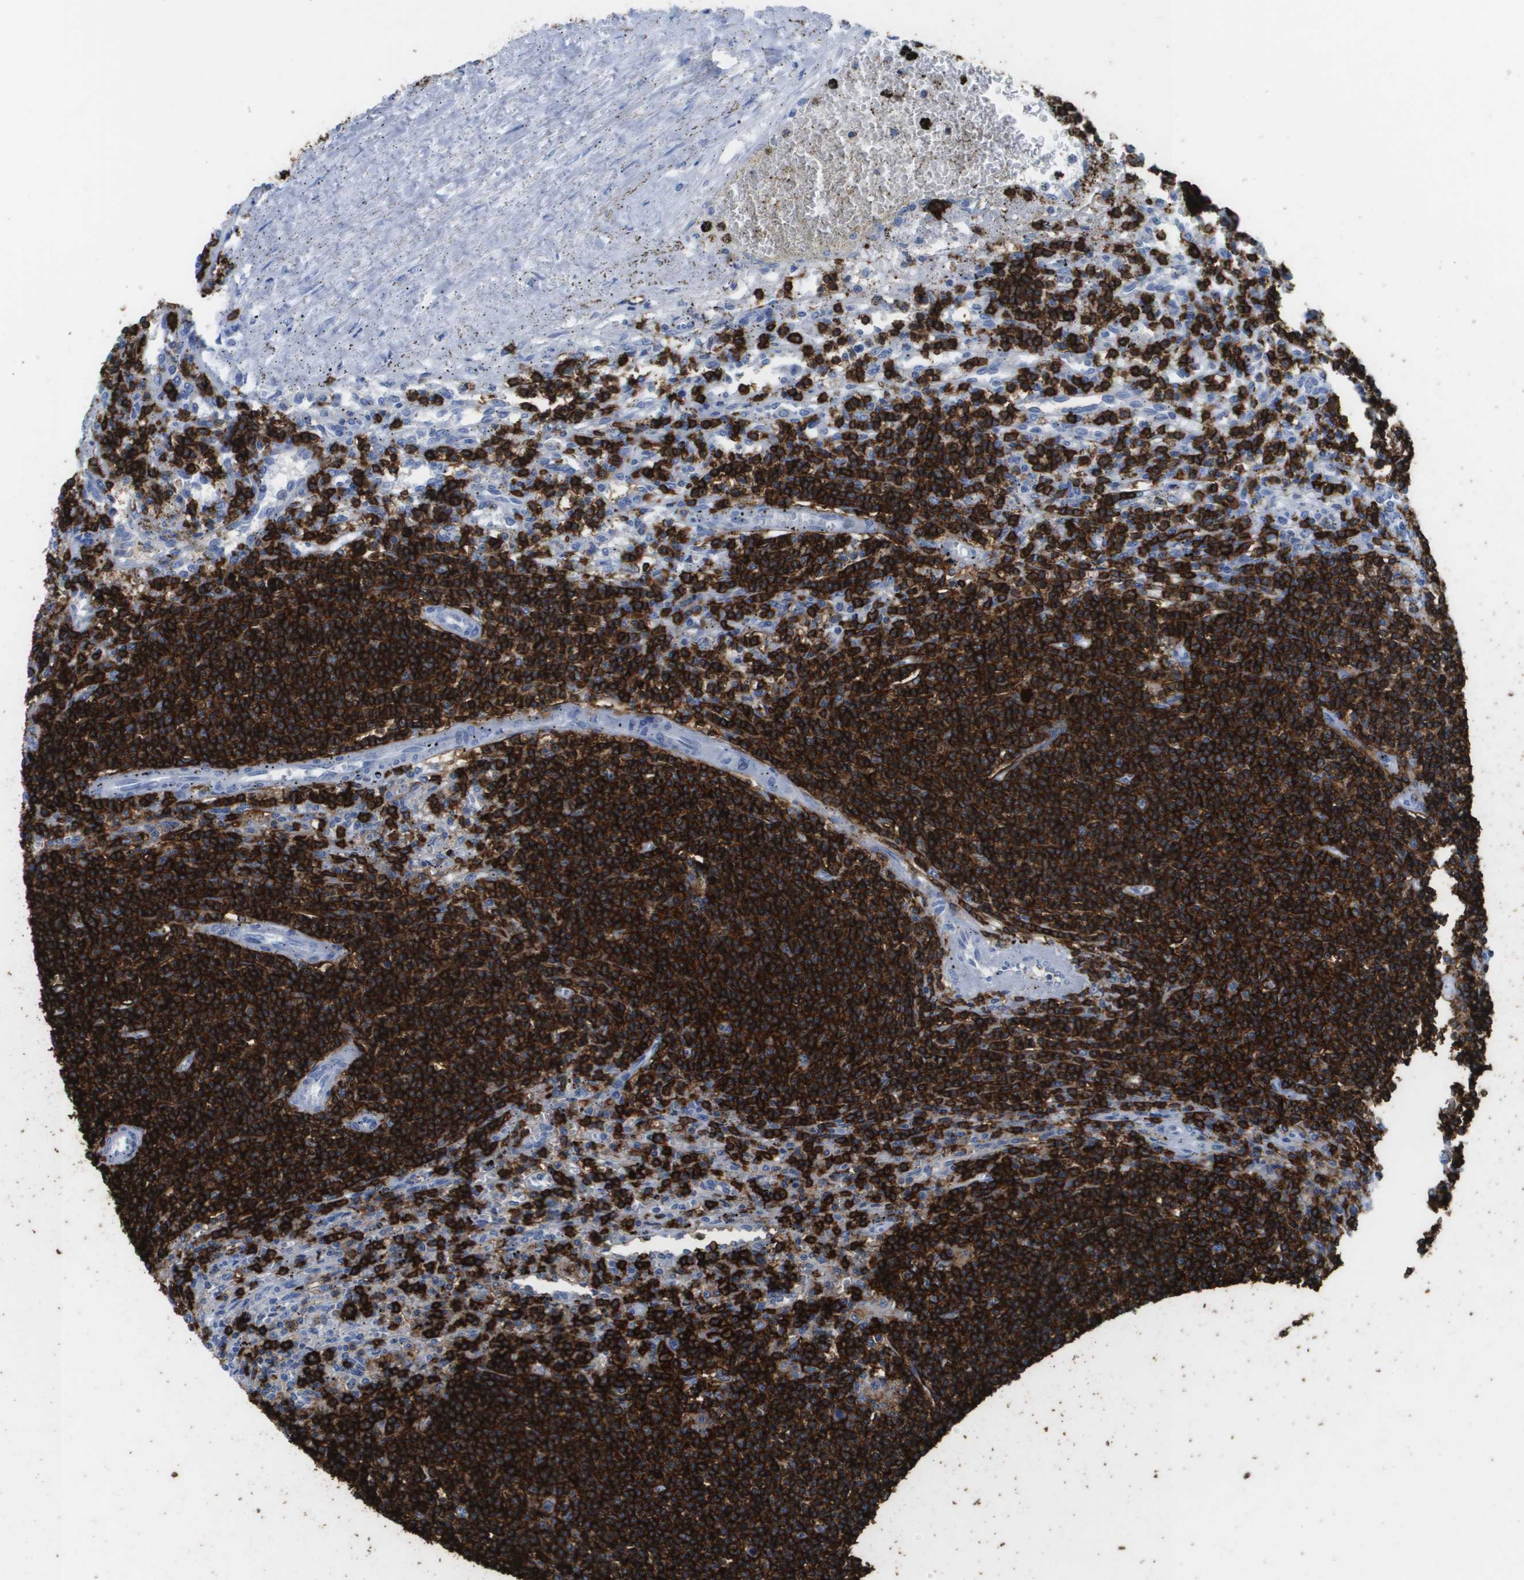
{"staining": {"intensity": "strong", "quantity": "25%-75%", "location": "cytoplasmic/membranous"}, "tissue": "lymphoma", "cell_type": "Tumor cells", "image_type": "cancer", "snomed": [{"axis": "morphology", "description": "Malignant lymphoma, non-Hodgkin's type, Low grade"}, {"axis": "topography", "description": "Spleen"}], "caption": "Low-grade malignant lymphoma, non-Hodgkin's type stained with a brown dye shows strong cytoplasmic/membranous positive expression in approximately 25%-75% of tumor cells.", "gene": "MS4A1", "patient": {"sex": "male", "age": 76}}